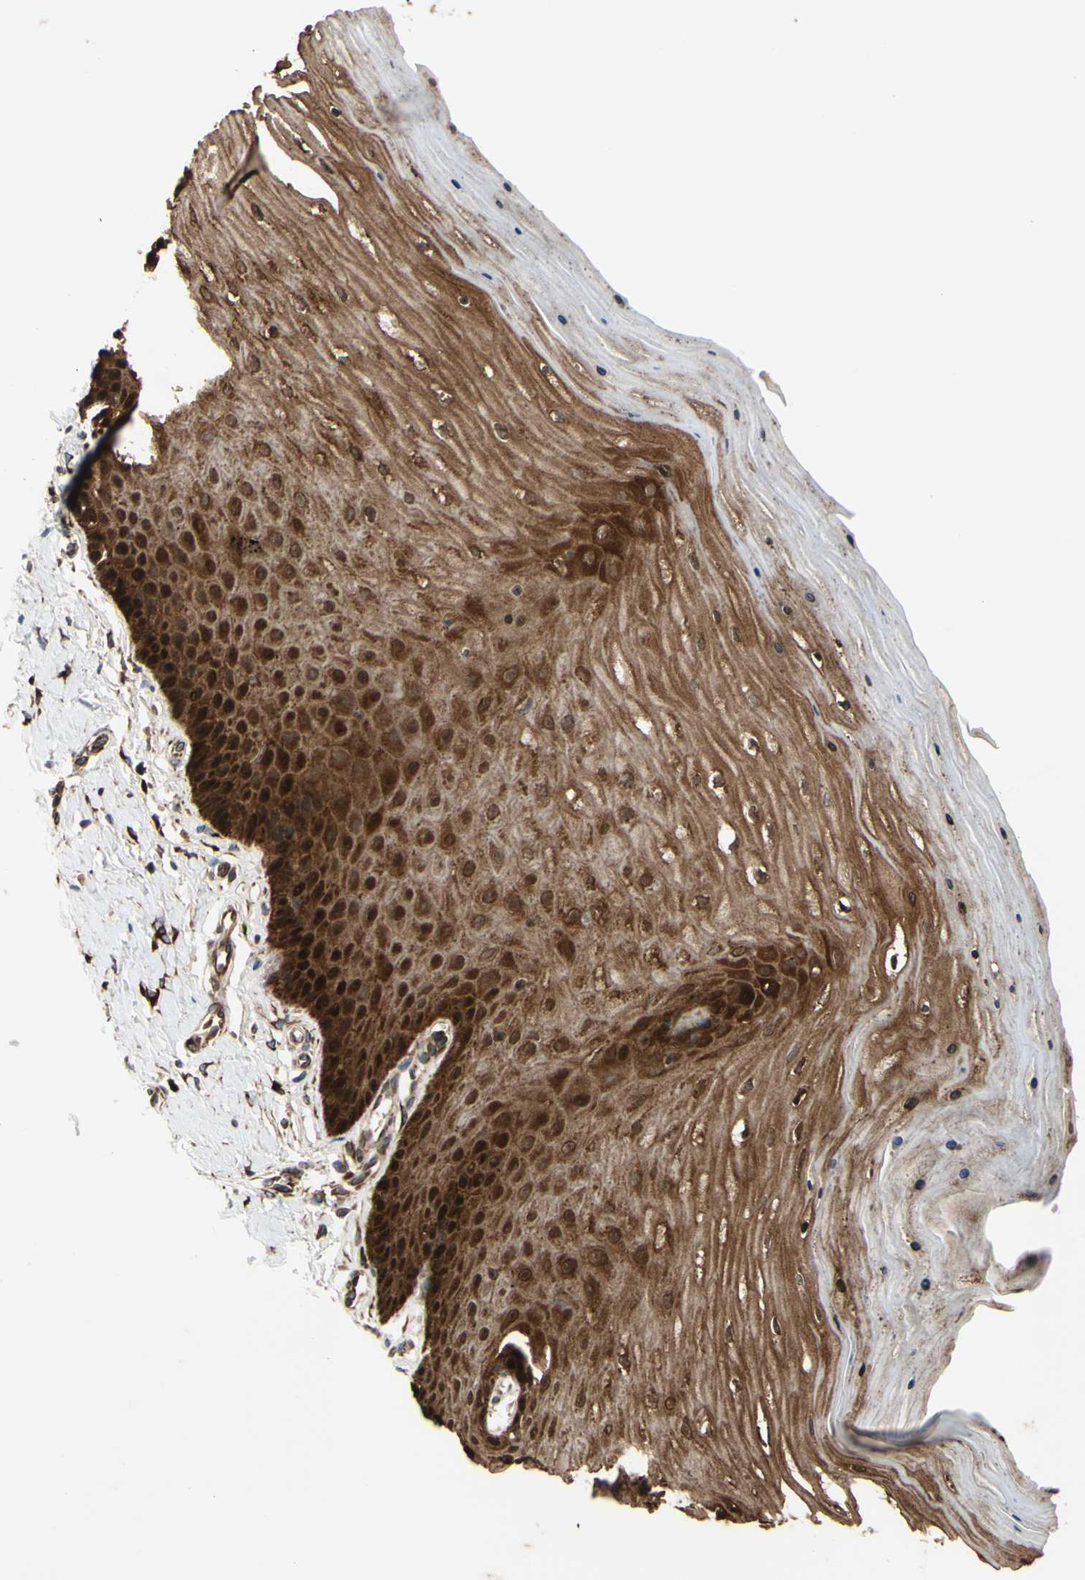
{"staining": {"intensity": "moderate", "quantity": ">75%", "location": "cytoplasmic/membranous"}, "tissue": "cervix", "cell_type": "Glandular cells", "image_type": "normal", "snomed": [{"axis": "morphology", "description": "Normal tissue, NOS"}, {"axis": "topography", "description": "Cervix"}], "caption": "A high-resolution photomicrograph shows immunohistochemistry staining of normal cervix, which exhibits moderate cytoplasmic/membranous staining in approximately >75% of glandular cells.", "gene": "PRAF2", "patient": {"sex": "female", "age": 55}}